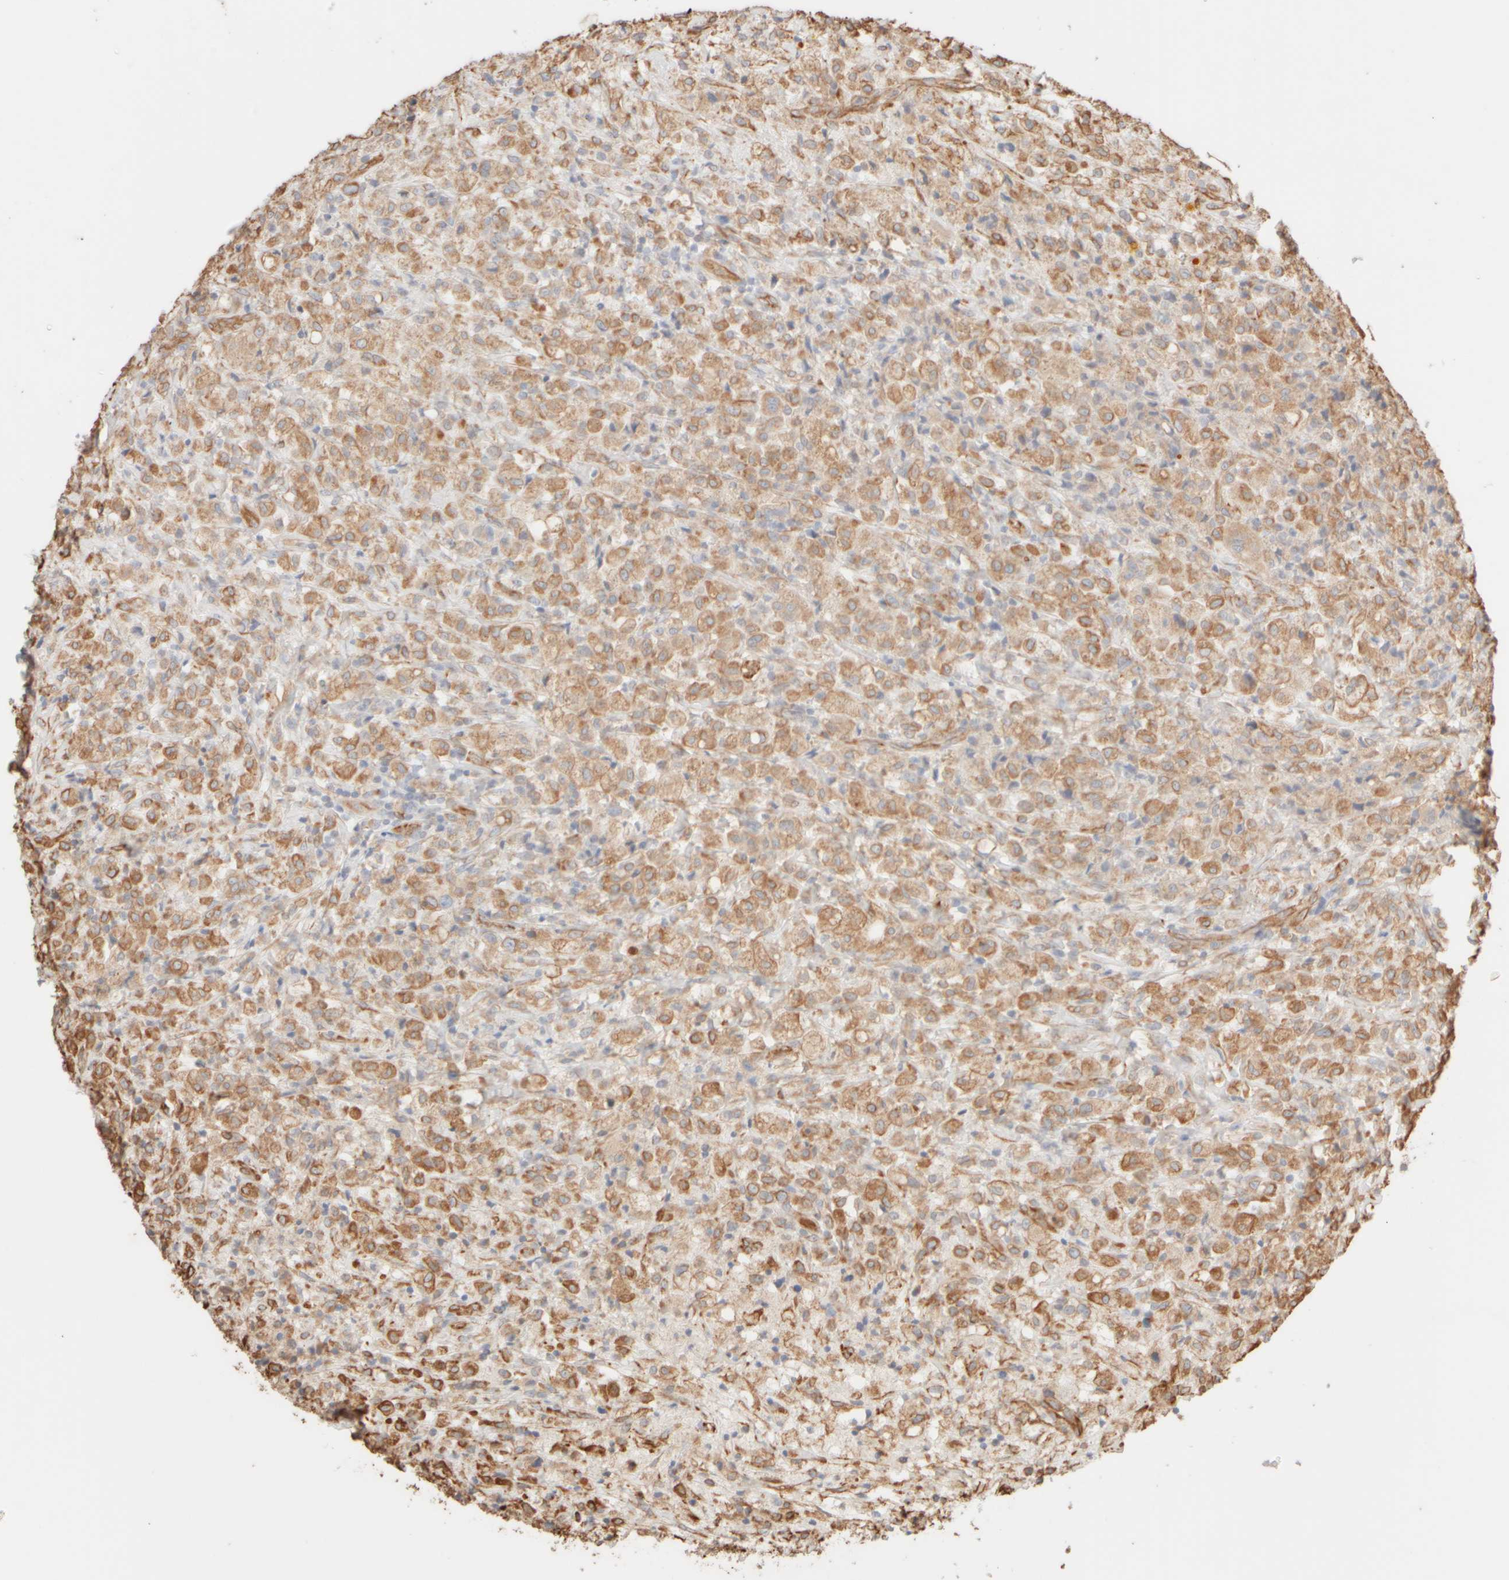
{"staining": {"intensity": "moderate", "quantity": ">75%", "location": "cytoplasmic/membranous"}, "tissue": "testis cancer", "cell_type": "Tumor cells", "image_type": "cancer", "snomed": [{"axis": "morphology", "description": "Carcinoma, Embryonal, NOS"}, {"axis": "topography", "description": "Testis"}], "caption": "Immunohistochemical staining of human testis cancer (embryonal carcinoma) demonstrates medium levels of moderate cytoplasmic/membranous positivity in about >75% of tumor cells.", "gene": "KRT15", "patient": {"sex": "male", "age": 2}}